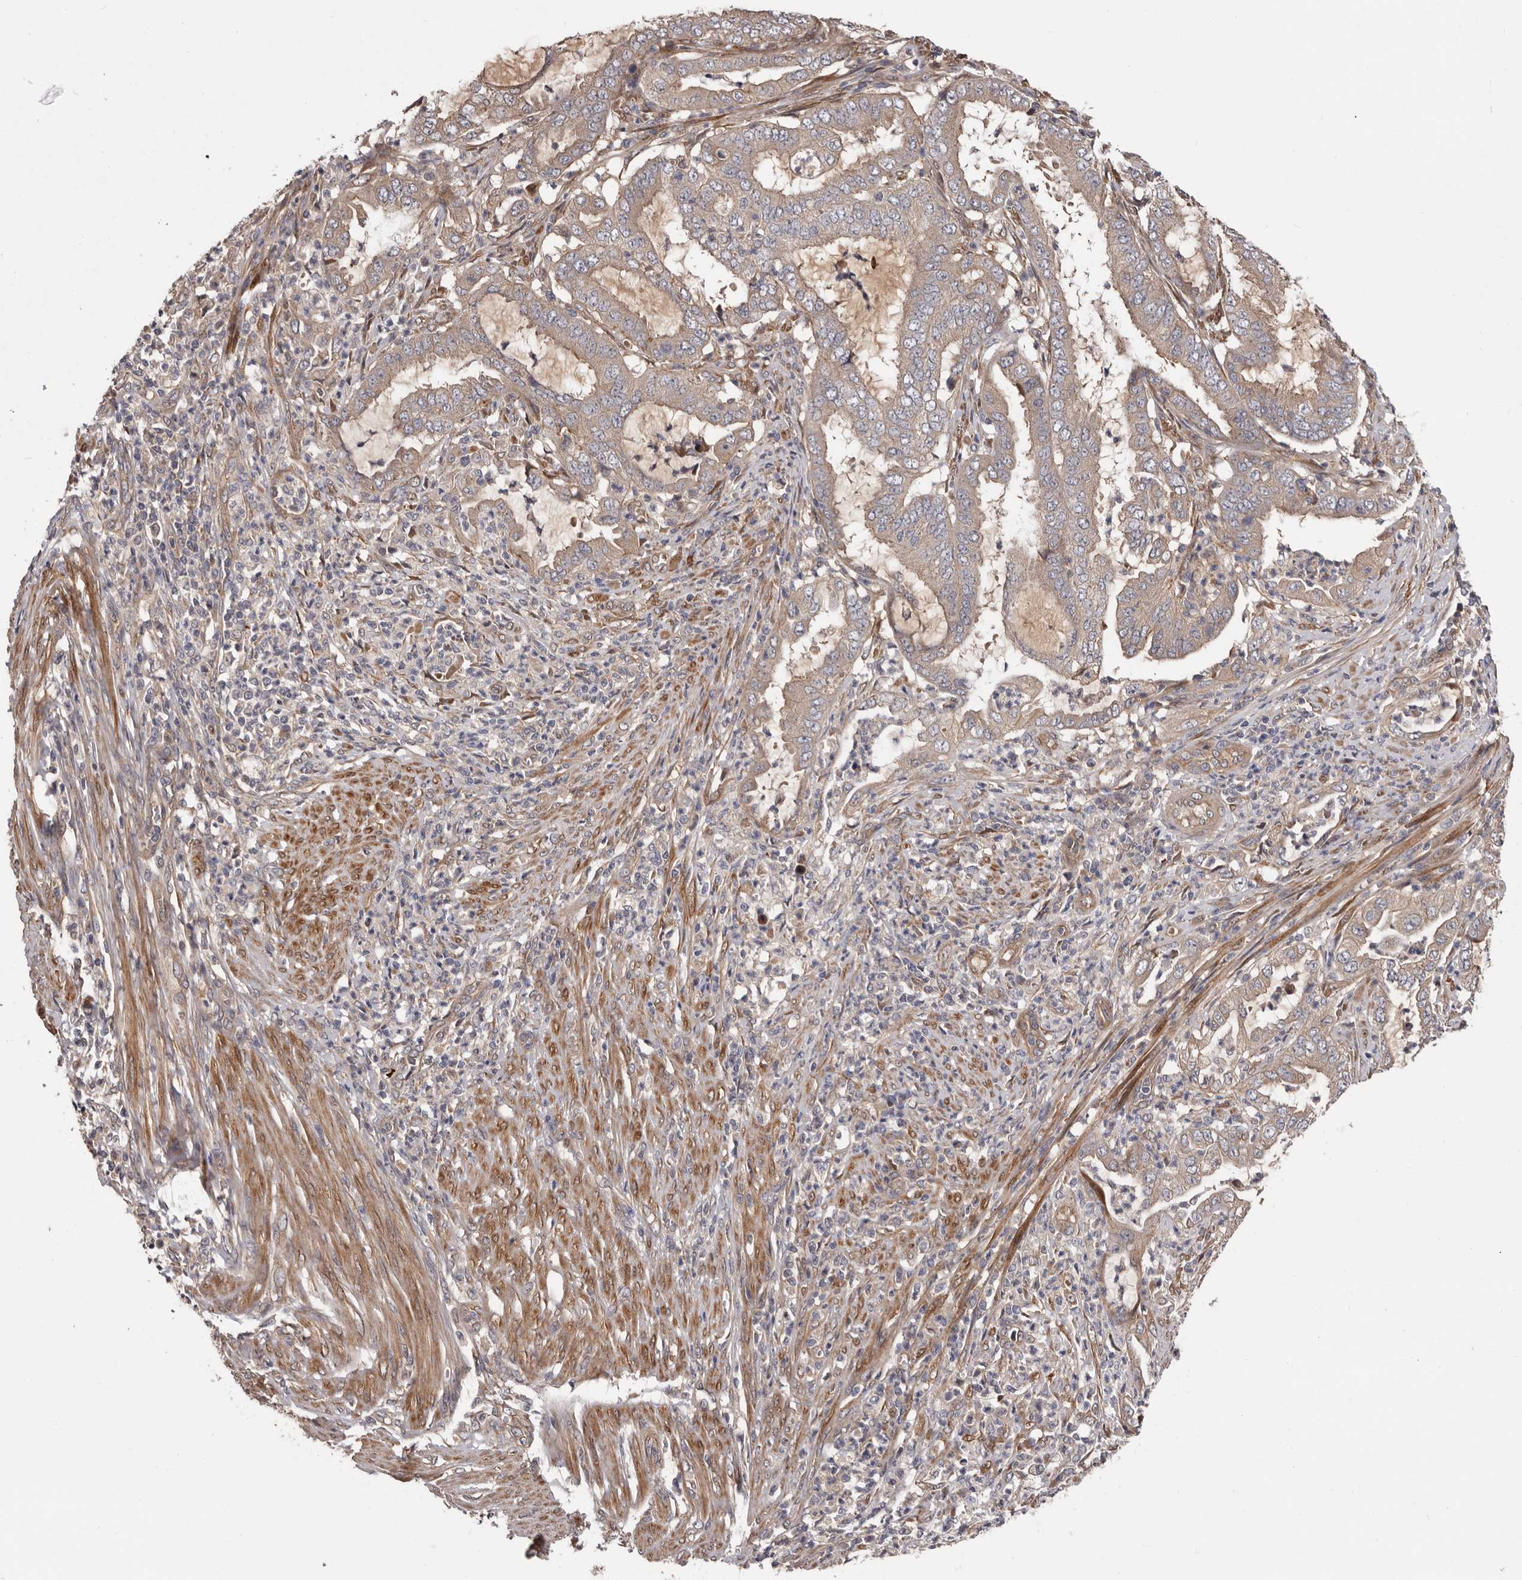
{"staining": {"intensity": "weak", "quantity": "<25%", "location": "cytoplasmic/membranous"}, "tissue": "endometrial cancer", "cell_type": "Tumor cells", "image_type": "cancer", "snomed": [{"axis": "morphology", "description": "Adenocarcinoma, NOS"}, {"axis": "topography", "description": "Endometrium"}], "caption": "There is no significant positivity in tumor cells of endometrial cancer.", "gene": "PRKD1", "patient": {"sex": "female", "age": 51}}